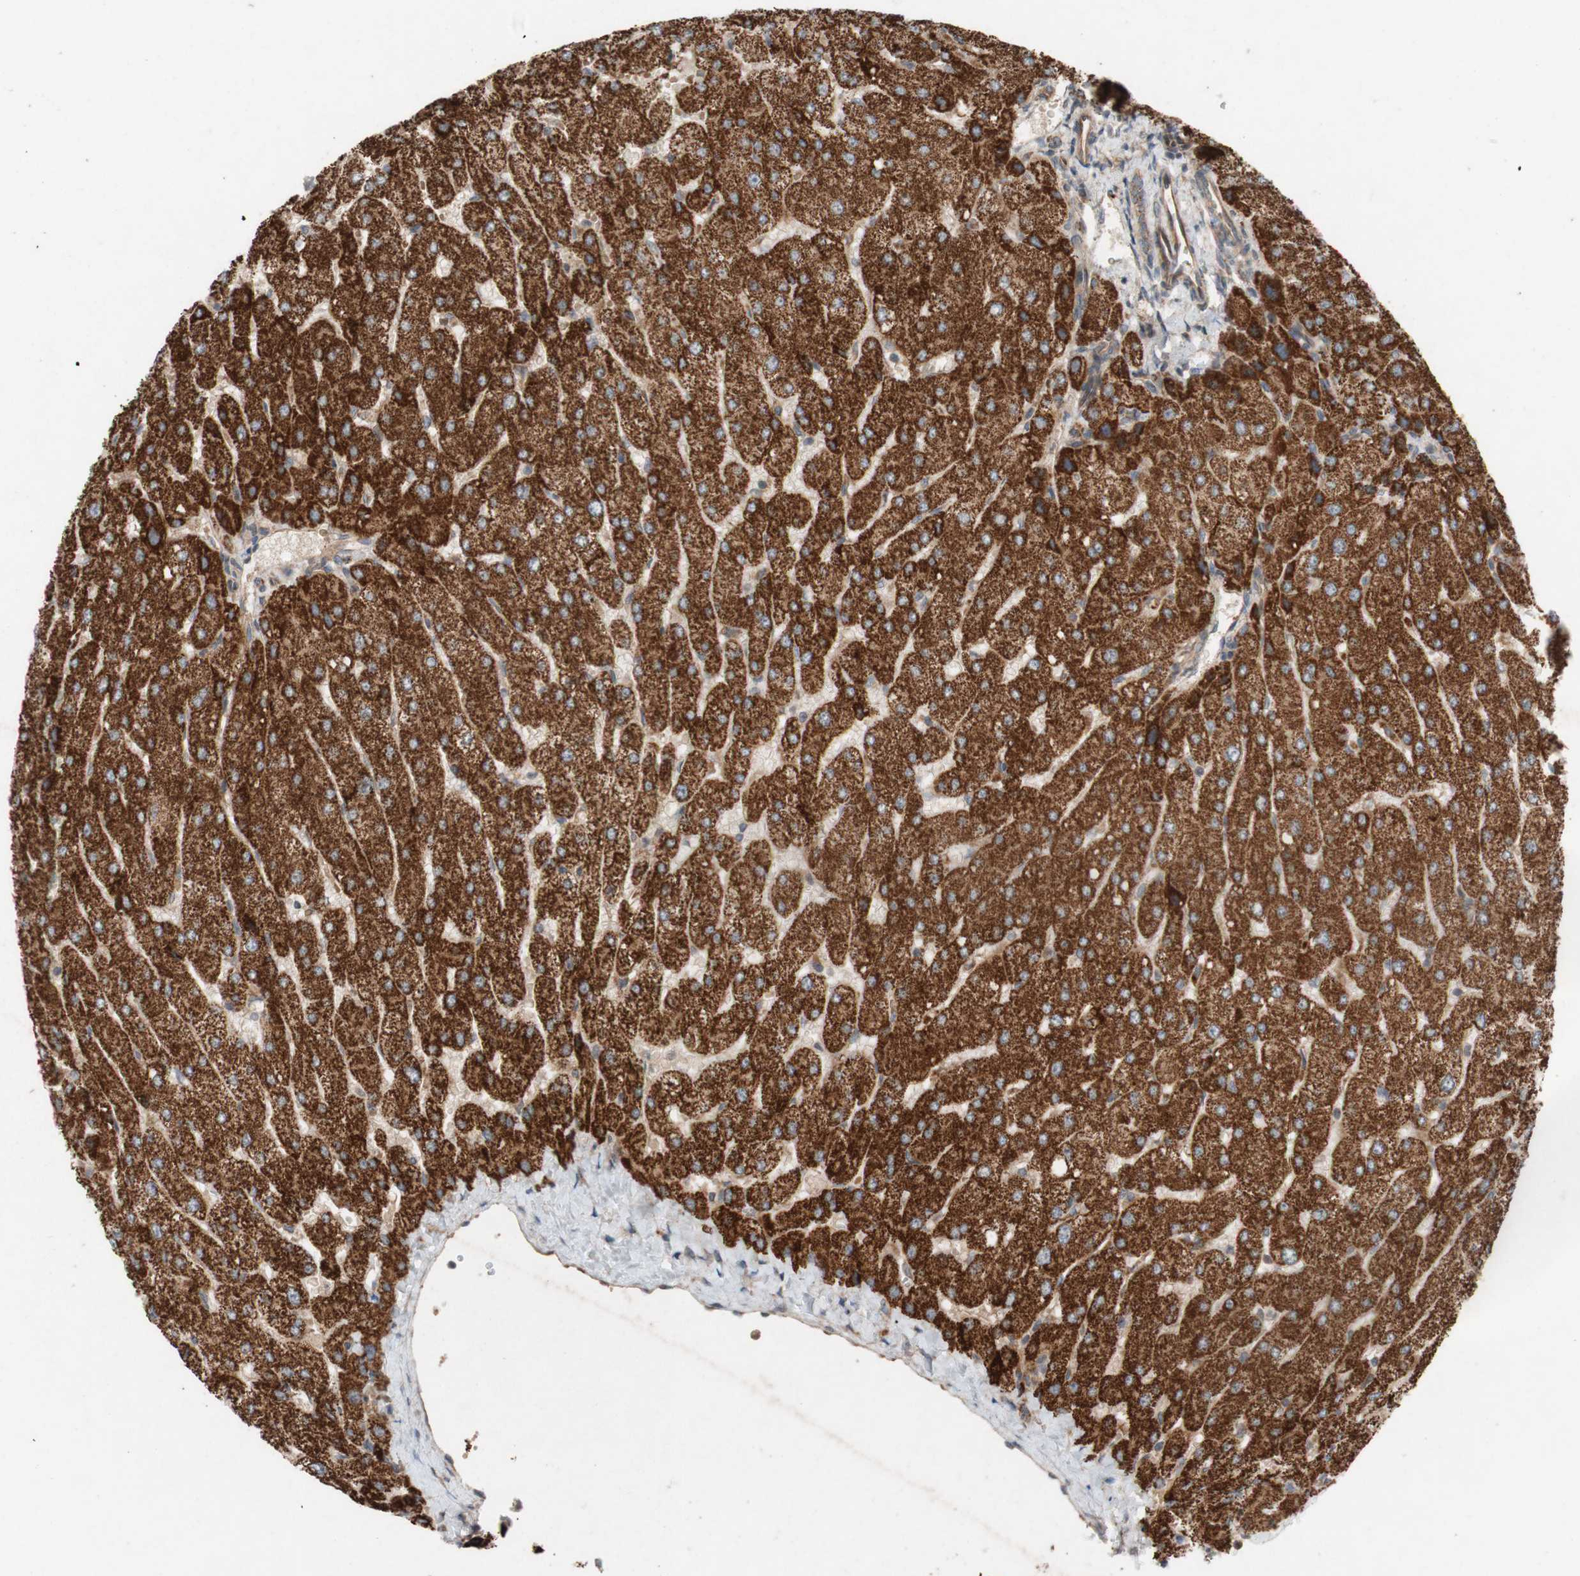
{"staining": {"intensity": "moderate", "quantity": ">75%", "location": "cytoplasmic/membranous"}, "tissue": "liver", "cell_type": "Cholangiocytes", "image_type": "normal", "snomed": [{"axis": "morphology", "description": "Normal tissue, NOS"}, {"axis": "topography", "description": "Liver"}], "caption": "Protein expression analysis of benign human liver reveals moderate cytoplasmic/membranous positivity in about >75% of cholangiocytes. Nuclei are stained in blue.", "gene": "TST", "patient": {"sex": "male", "age": 55}}